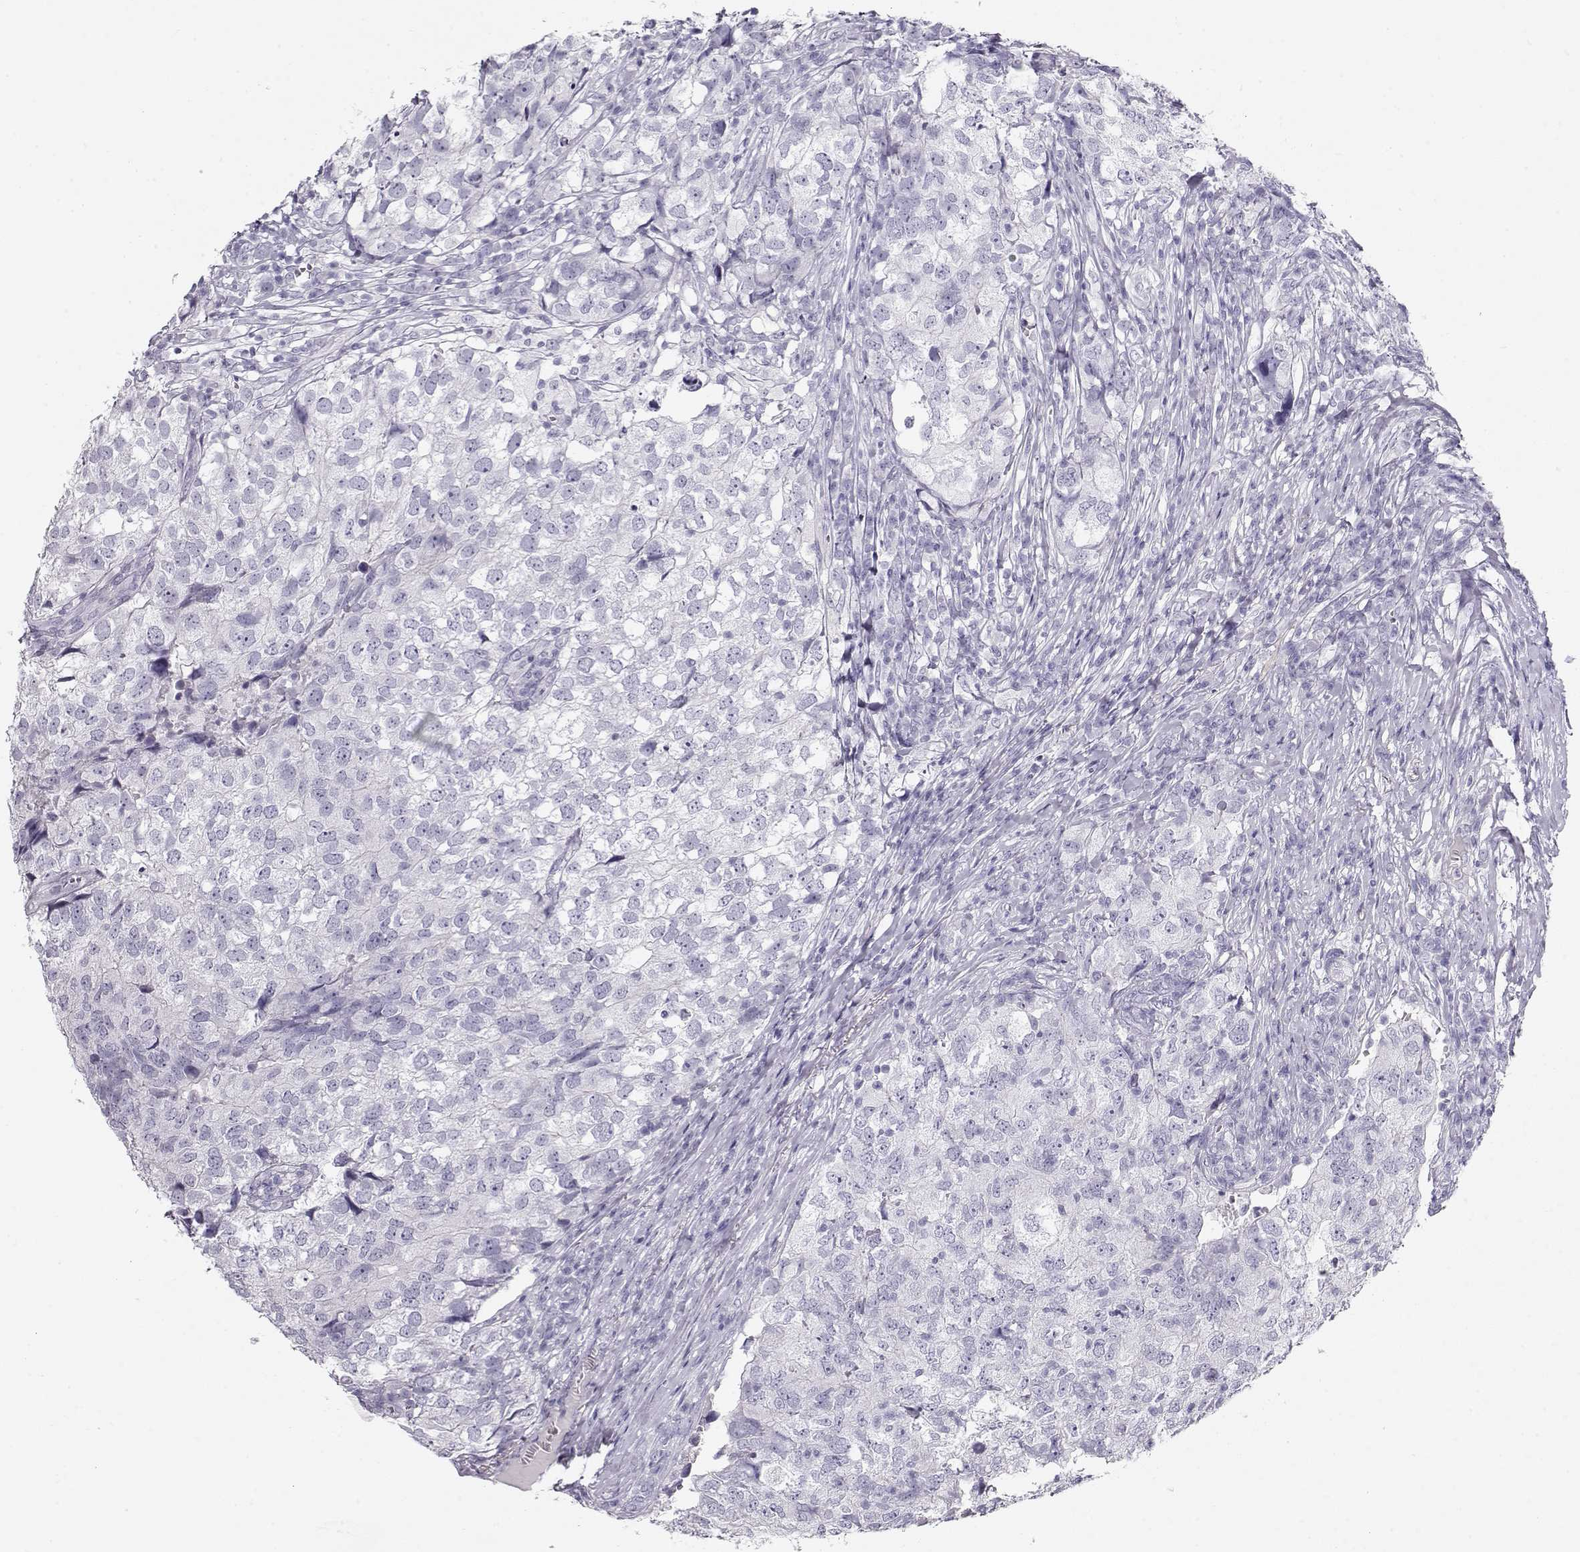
{"staining": {"intensity": "negative", "quantity": "none", "location": "none"}, "tissue": "breast cancer", "cell_type": "Tumor cells", "image_type": "cancer", "snomed": [{"axis": "morphology", "description": "Duct carcinoma"}, {"axis": "topography", "description": "Breast"}], "caption": "A micrograph of human breast intraductal carcinoma is negative for staining in tumor cells.", "gene": "ACTN2", "patient": {"sex": "female", "age": 30}}